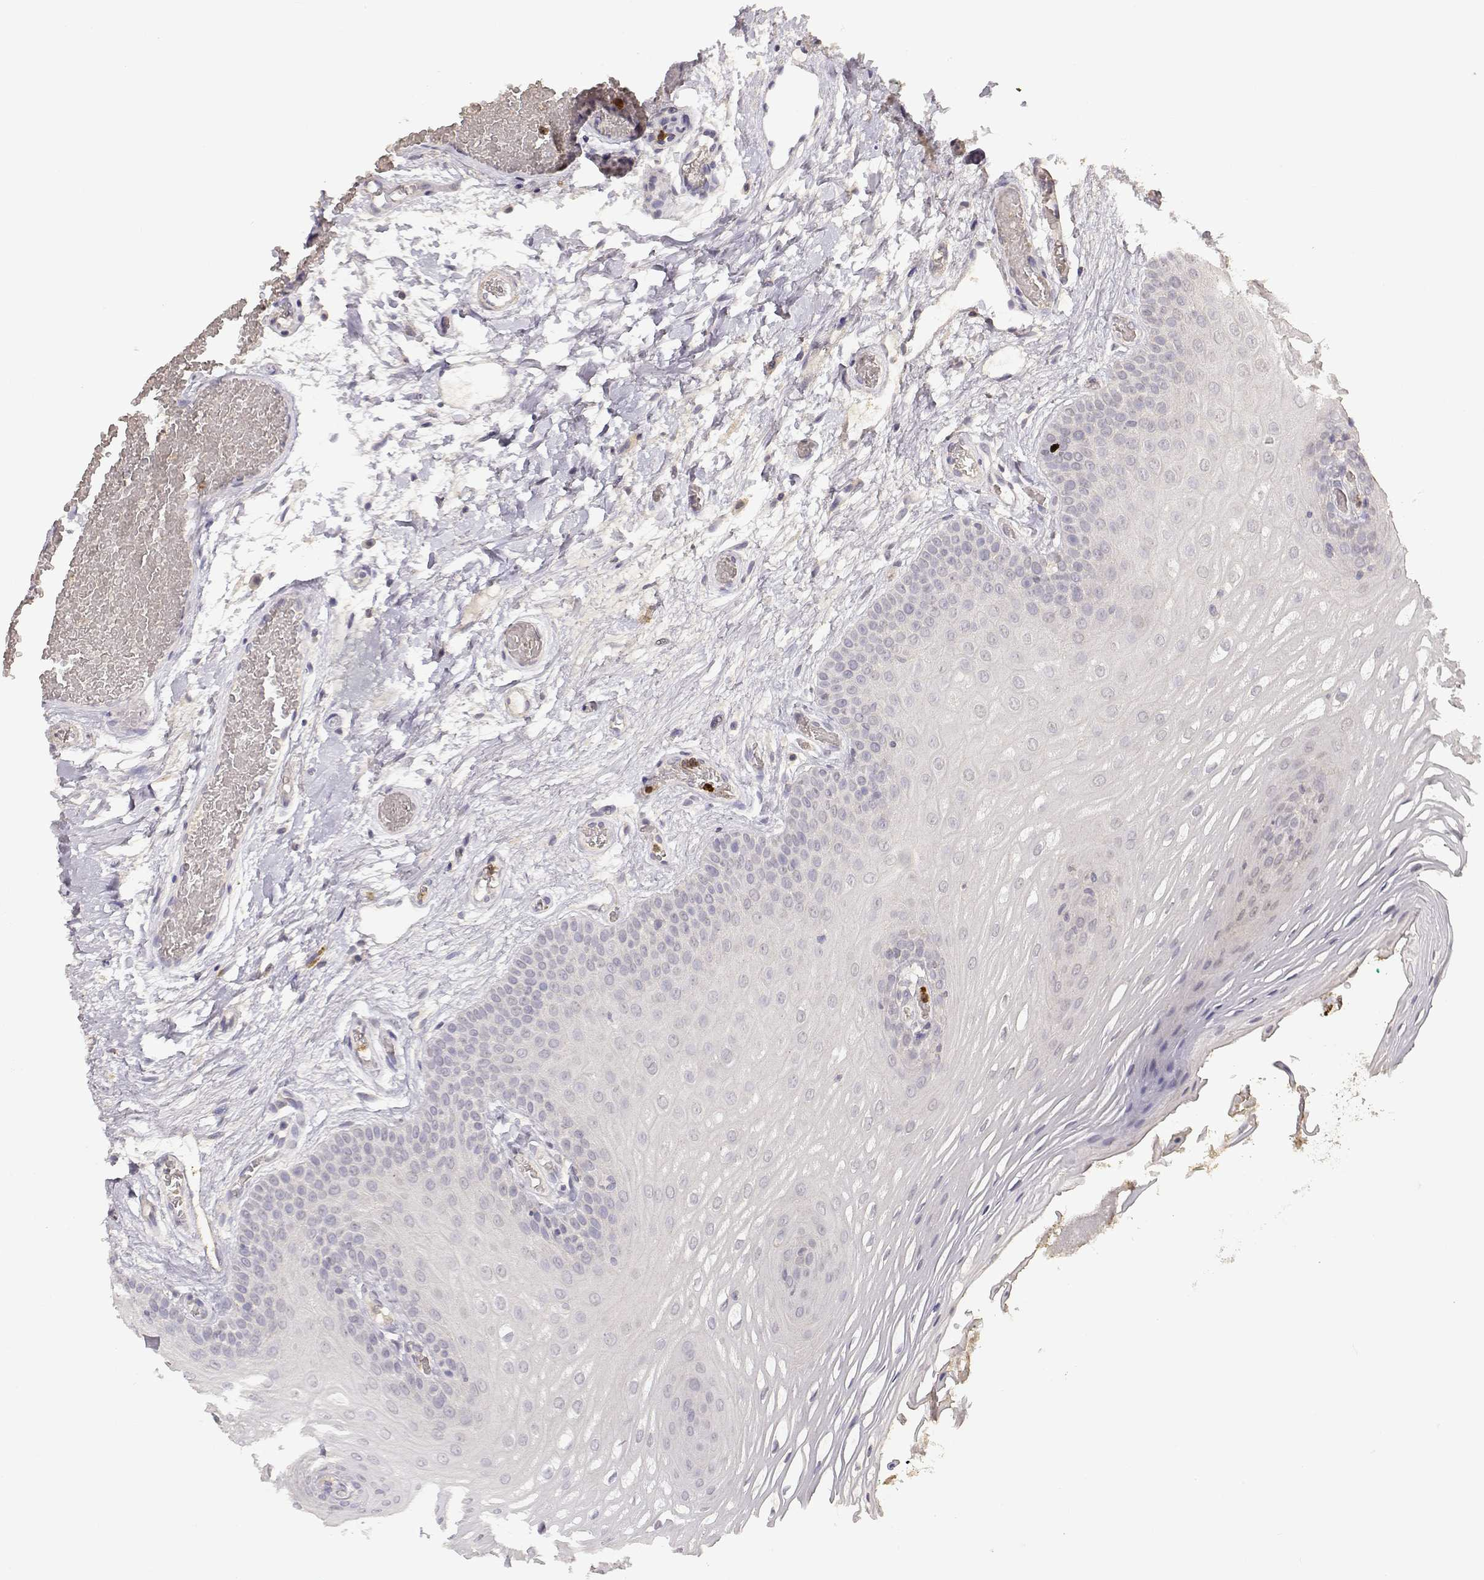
{"staining": {"intensity": "negative", "quantity": "none", "location": "none"}, "tissue": "oral mucosa", "cell_type": "Squamous epithelial cells", "image_type": "normal", "snomed": [{"axis": "morphology", "description": "Normal tissue, NOS"}, {"axis": "morphology", "description": "Squamous cell carcinoma, NOS"}, {"axis": "topography", "description": "Oral tissue"}, {"axis": "topography", "description": "Head-Neck"}], "caption": "DAB (3,3'-diaminobenzidine) immunohistochemical staining of benign human oral mucosa displays no significant staining in squamous epithelial cells. (IHC, brightfield microscopy, high magnification).", "gene": "TNFRSF10C", "patient": {"sex": "male", "age": 78}}